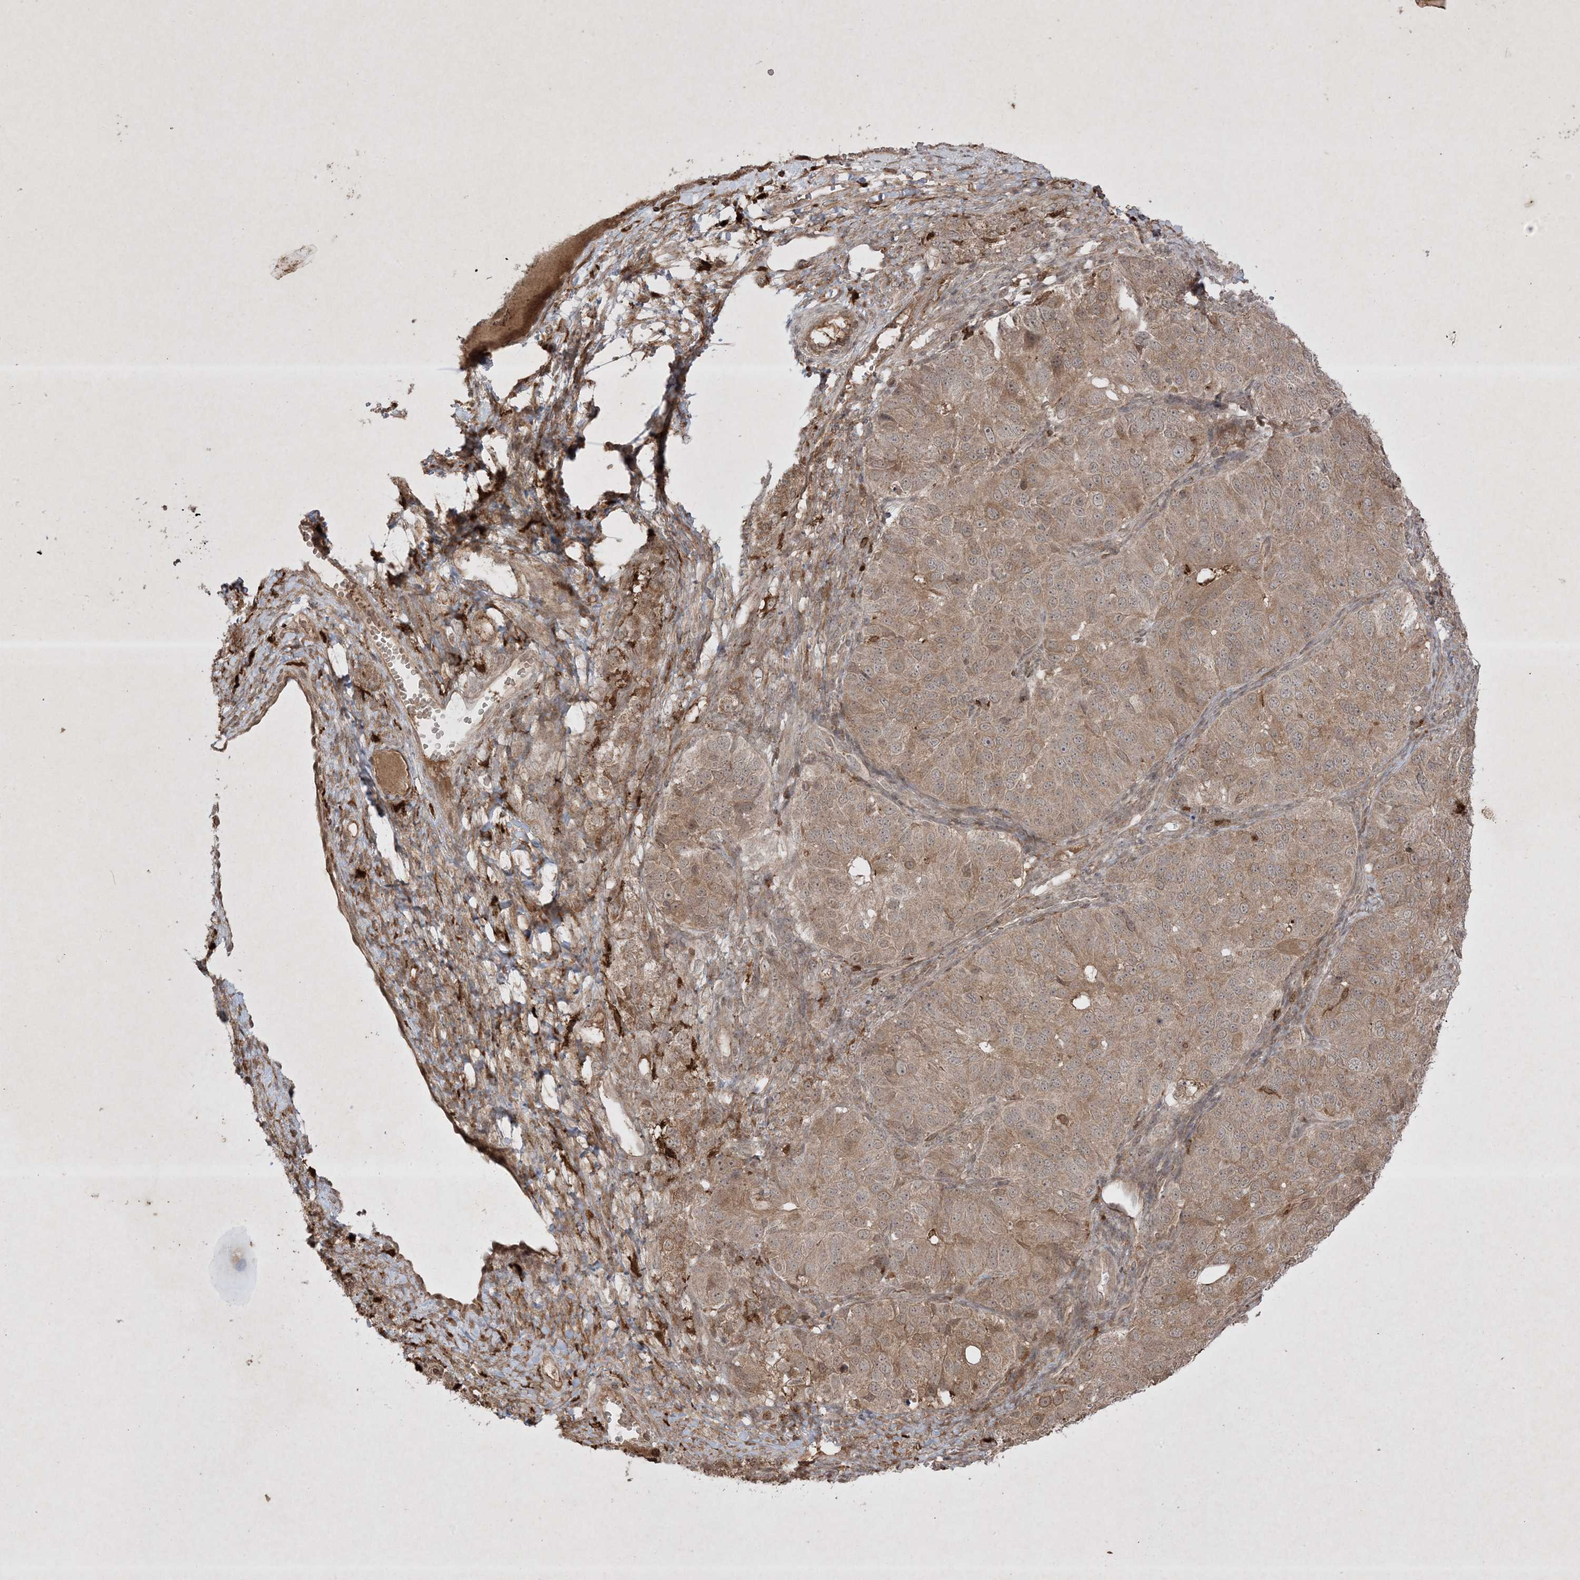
{"staining": {"intensity": "weak", "quantity": ">75%", "location": "cytoplasmic/membranous"}, "tissue": "ovarian cancer", "cell_type": "Tumor cells", "image_type": "cancer", "snomed": [{"axis": "morphology", "description": "Carcinoma, endometroid"}, {"axis": "topography", "description": "Ovary"}], "caption": "Human ovarian cancer (endometroid carcinoma) stained with a brown dye exhibits weak cytoplasmic/membranous positive staining in approximately >75% of tumor cells.", "gene": "PTK6", "patient": {"sex": "female", "age": 51}}